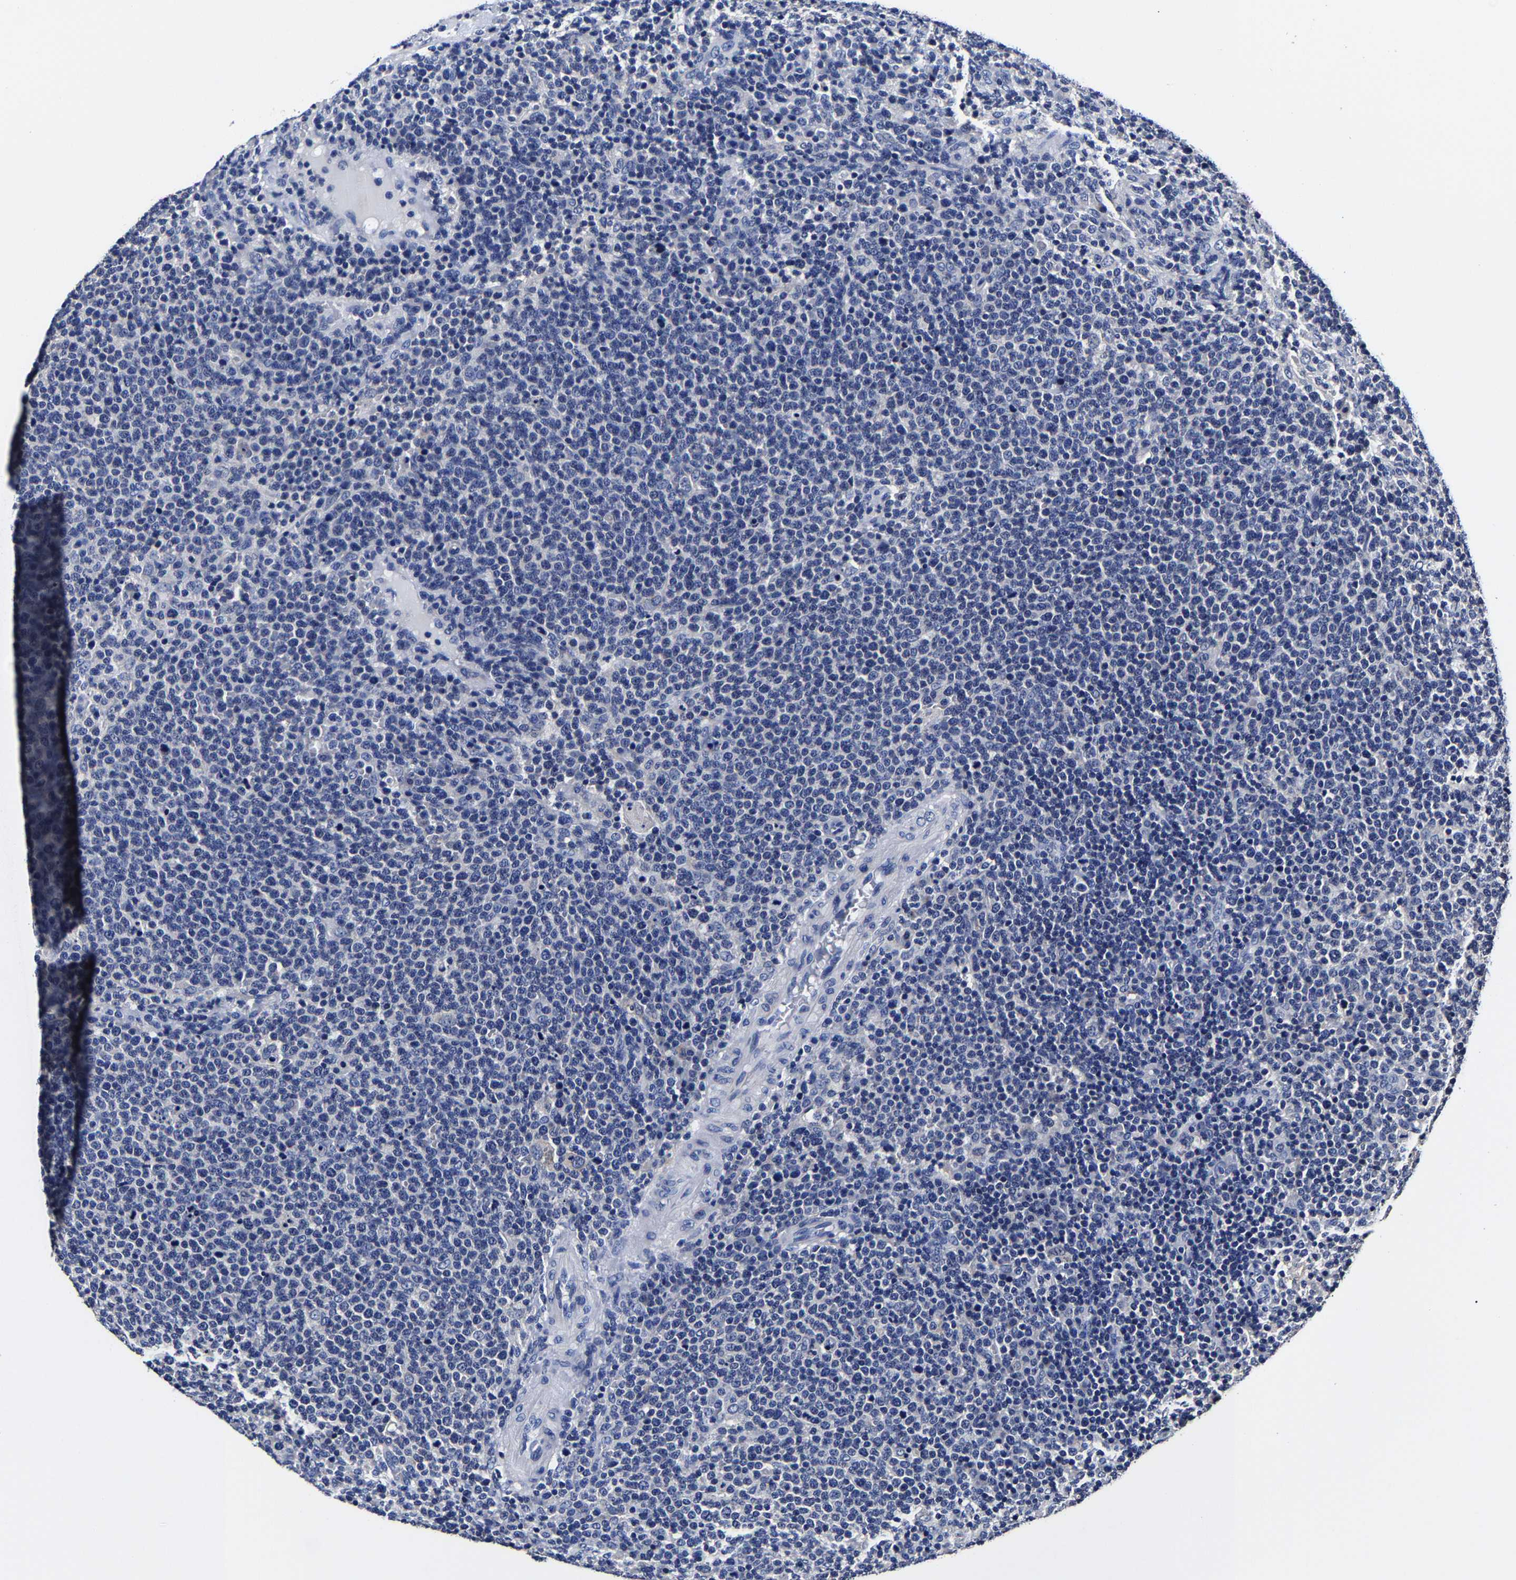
{"staining": {"intensity": "negative", "quantity": "none", "location": "none"}, "tissue": "lymphoma", "cell_type": "Tumor cells", "image_type": "cancer", "snomed": [{"axis": "morphology", "description": "Malignant lymphoma, non-Hodgkin's type, High grade"}, {"axis": "topography", "description": "Lymph node"}], "caption": "Immunohistochemistry (IHC) photomicrograph of neoplastic tissue: human malignant lymphoma, non-Hodgkin's type (high-grade) stained with DAB shows no significant protein staining in tumor cells.", "gene": "AKAP4", "patient": {"sex": "male", "age": 61}}